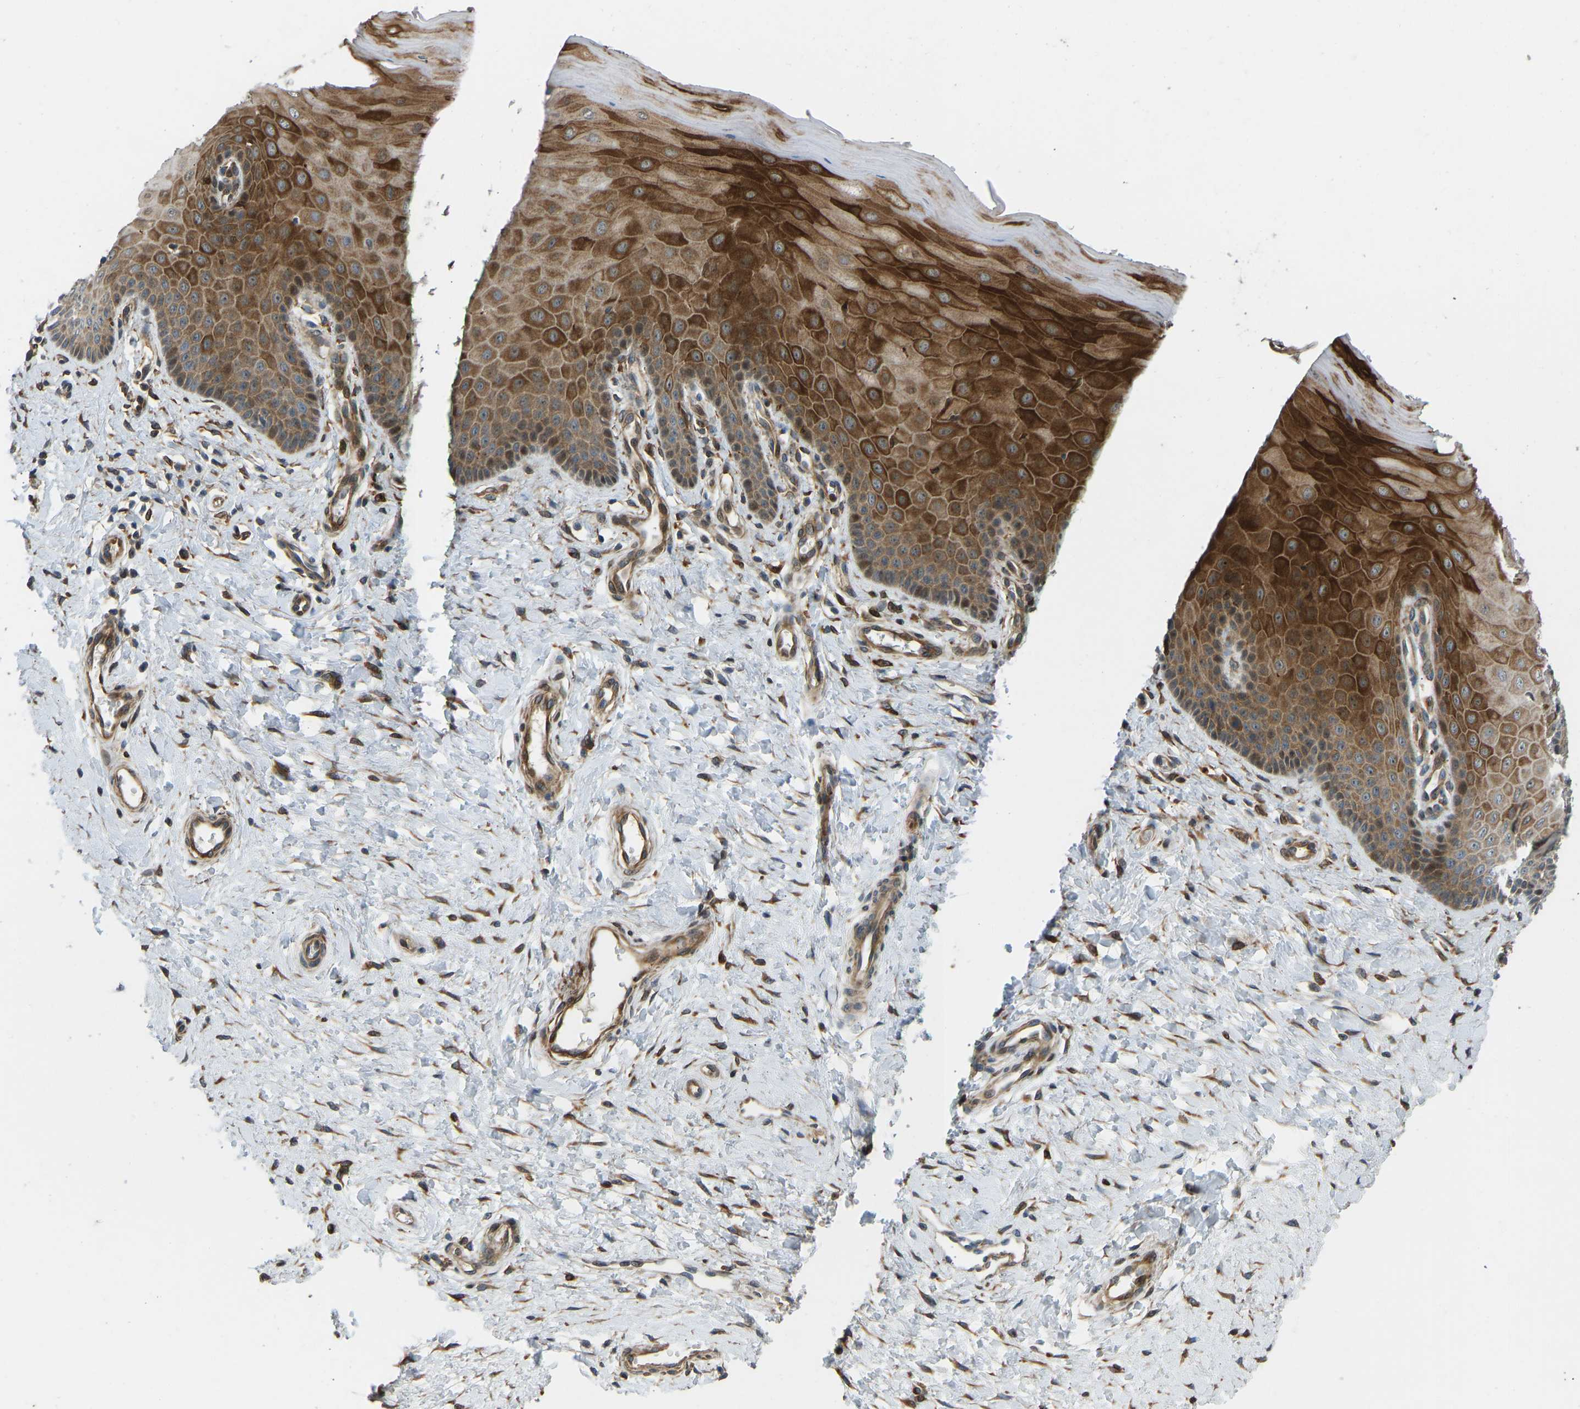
{"staining": {"intensity": "strong", "quantity": ">75%", "location": "cytoplasmic/membranous"}, "tissue": "cervix", "cell_type": "Glandular cells", "image_type": "normal", "snomed": [{"axis": "morphology", "description": "Normal tissue, NOS"}, {"axis": "topography", "description": "Cervix"}], "caption": "An IHC photomicrograph of unremarkable tissue is shown. Protein staining in brown shows strong cytoplasmic/membranous positivity in cervix within glandular cells.", "gene": "OS9", "patient": {"sex": "female", "age": 55}}